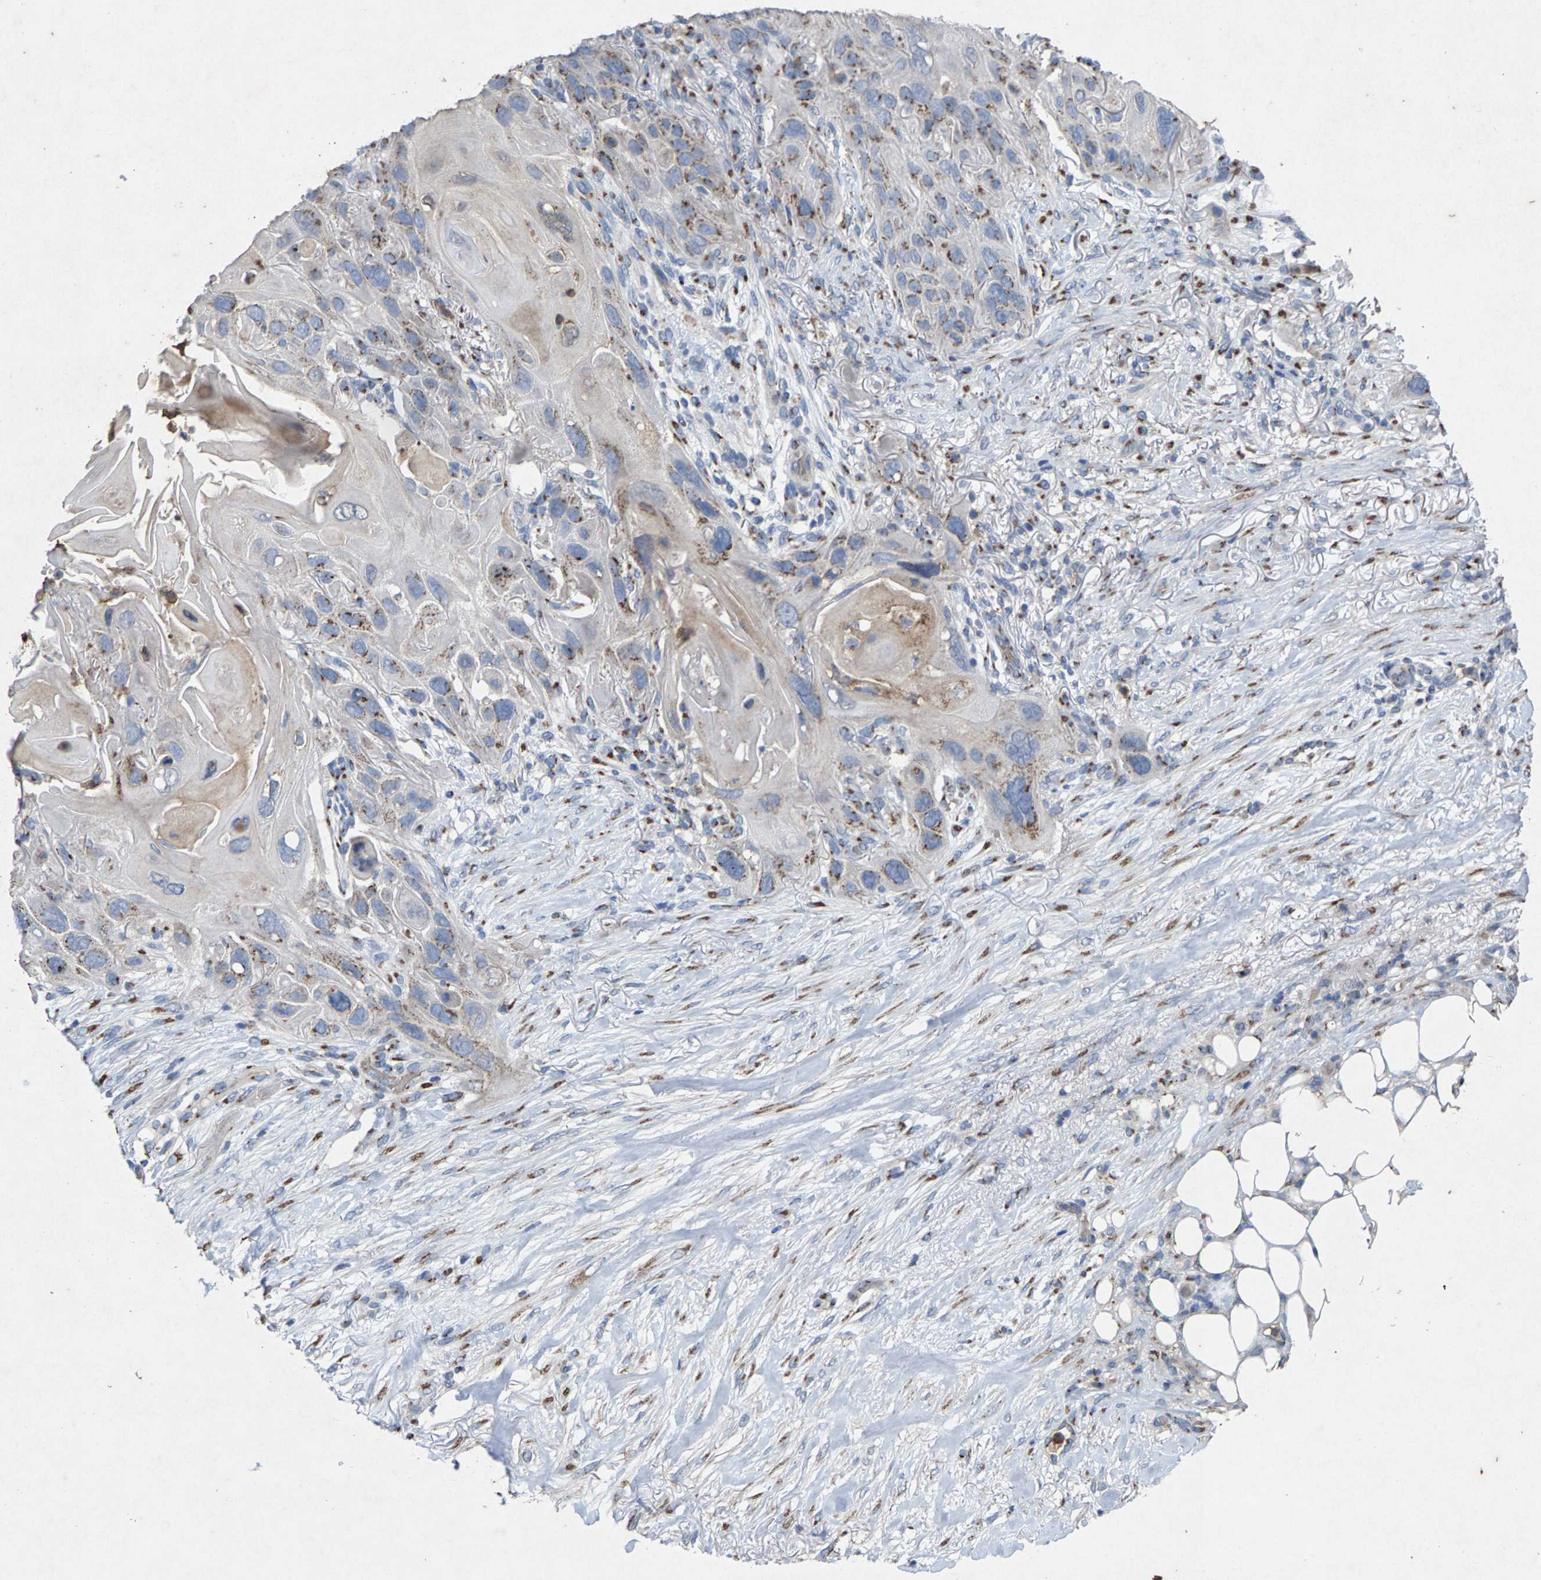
{"staining": {"intensity": "moderate", "quantity": "25%-75%", "location": "cytoplasmic/membranous"}, "tissue": "skin cancer", "cell_type": "Tumor cells", "image_type": "cancer", "snomed": [{"axis": "morphology", "description": "Squamous cell carcinoma, NOS"}, {"axis": "topography", "description": "Skin"}], "caption": "IHC (DAB) staining of skin squamous cell carcinoma shows moderate cytoplasmic/membranous protein expression in about 25%-75% of tumor cells.", "gene": "MAN2A1", "patient": {"sex": "female", "age": 77}}